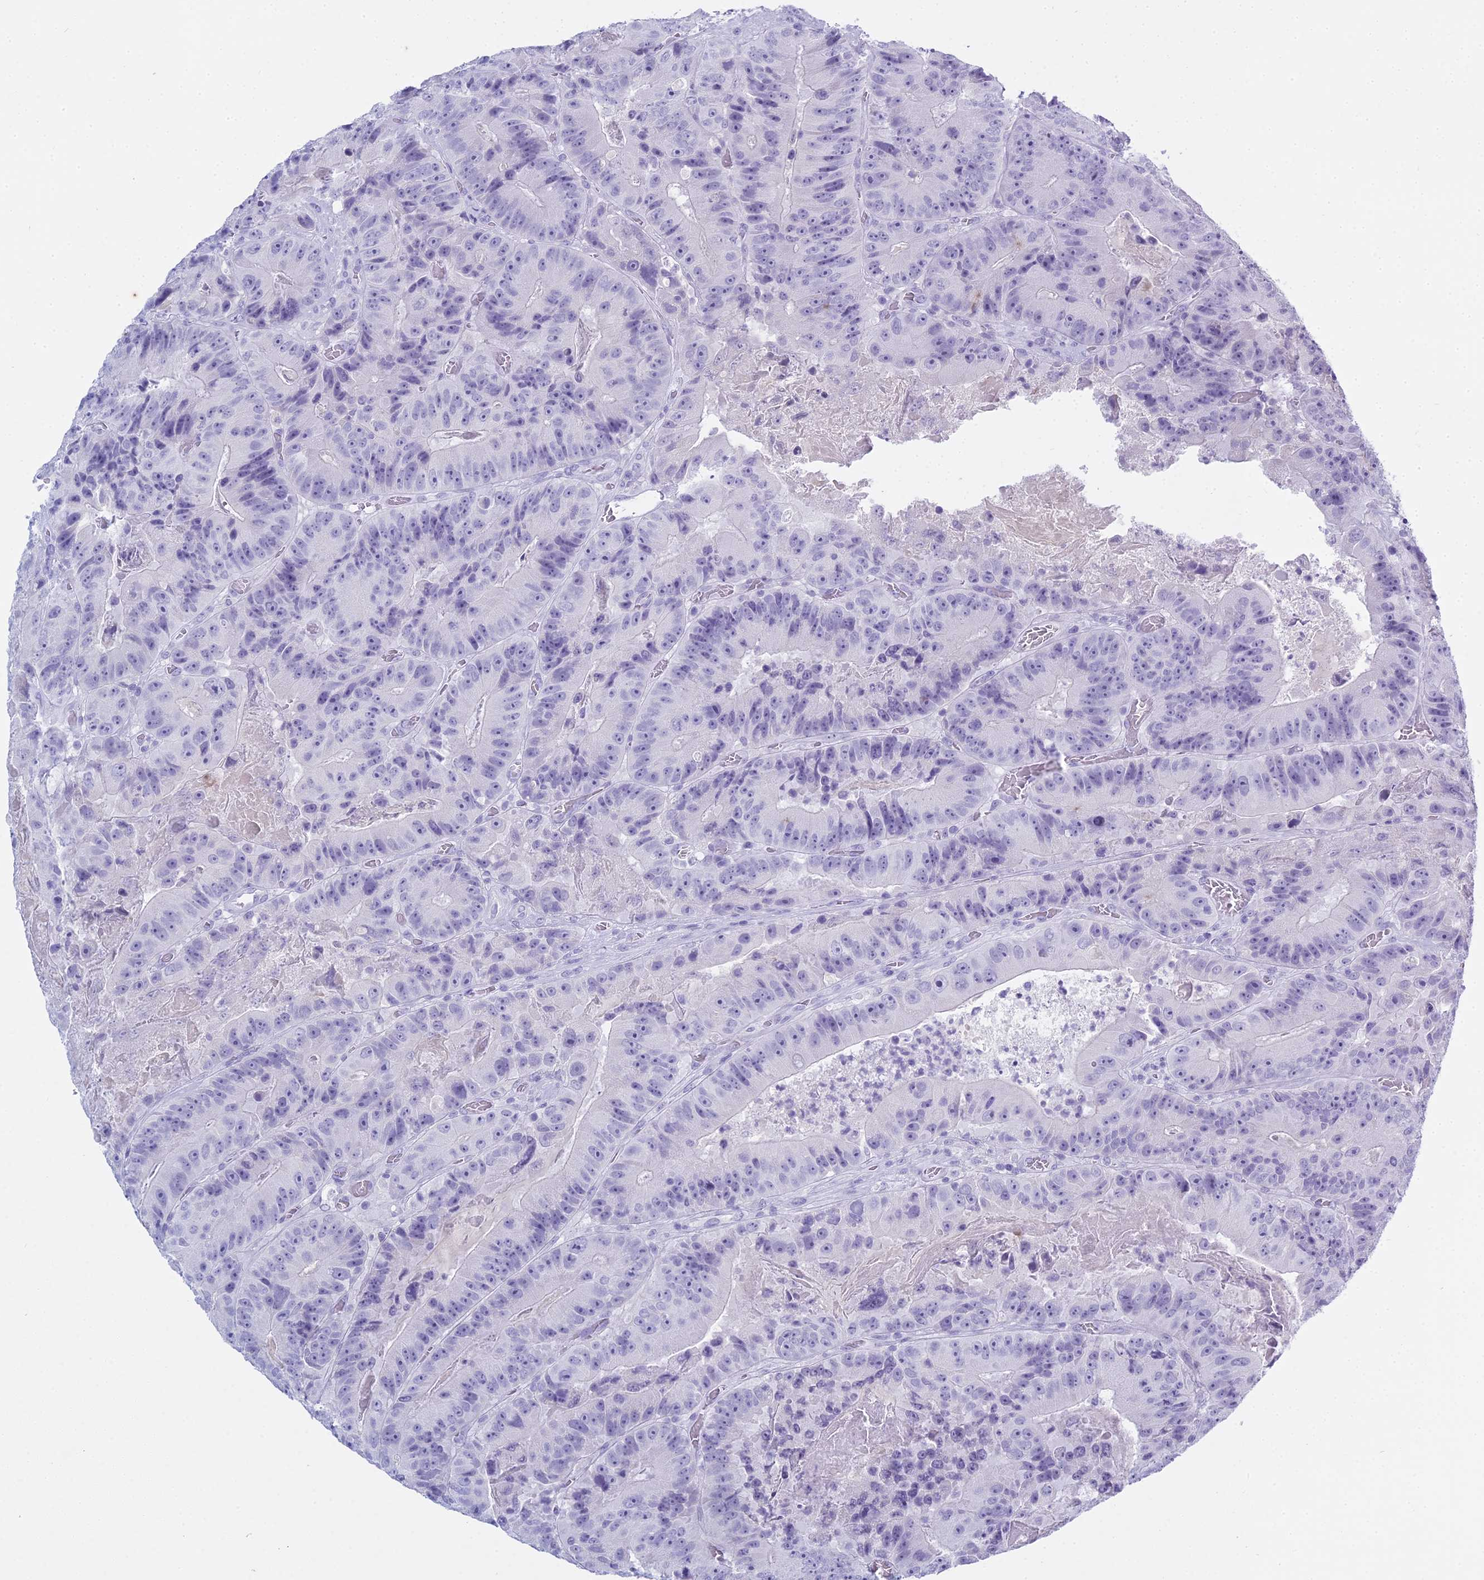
{"staining": {"intensity": "negative", "quantity": "none", "location": "none"}, "tissue": "colorectal cancer", "cell_type": "Tumor cells", "image_type": "cancer", "snomed": [{"axis": "morphology", "description": "Adenocarcinoma, NOS"}, {"axis": "topography", "description": "Colon"}], "caption": "IHC photomicrograph of colorectal cancer stained for a protein (brown), which demonstrates no positivity in tumor cells.", "gene": "HMGB4", "patient": {"sex": "female", "age": 86}}